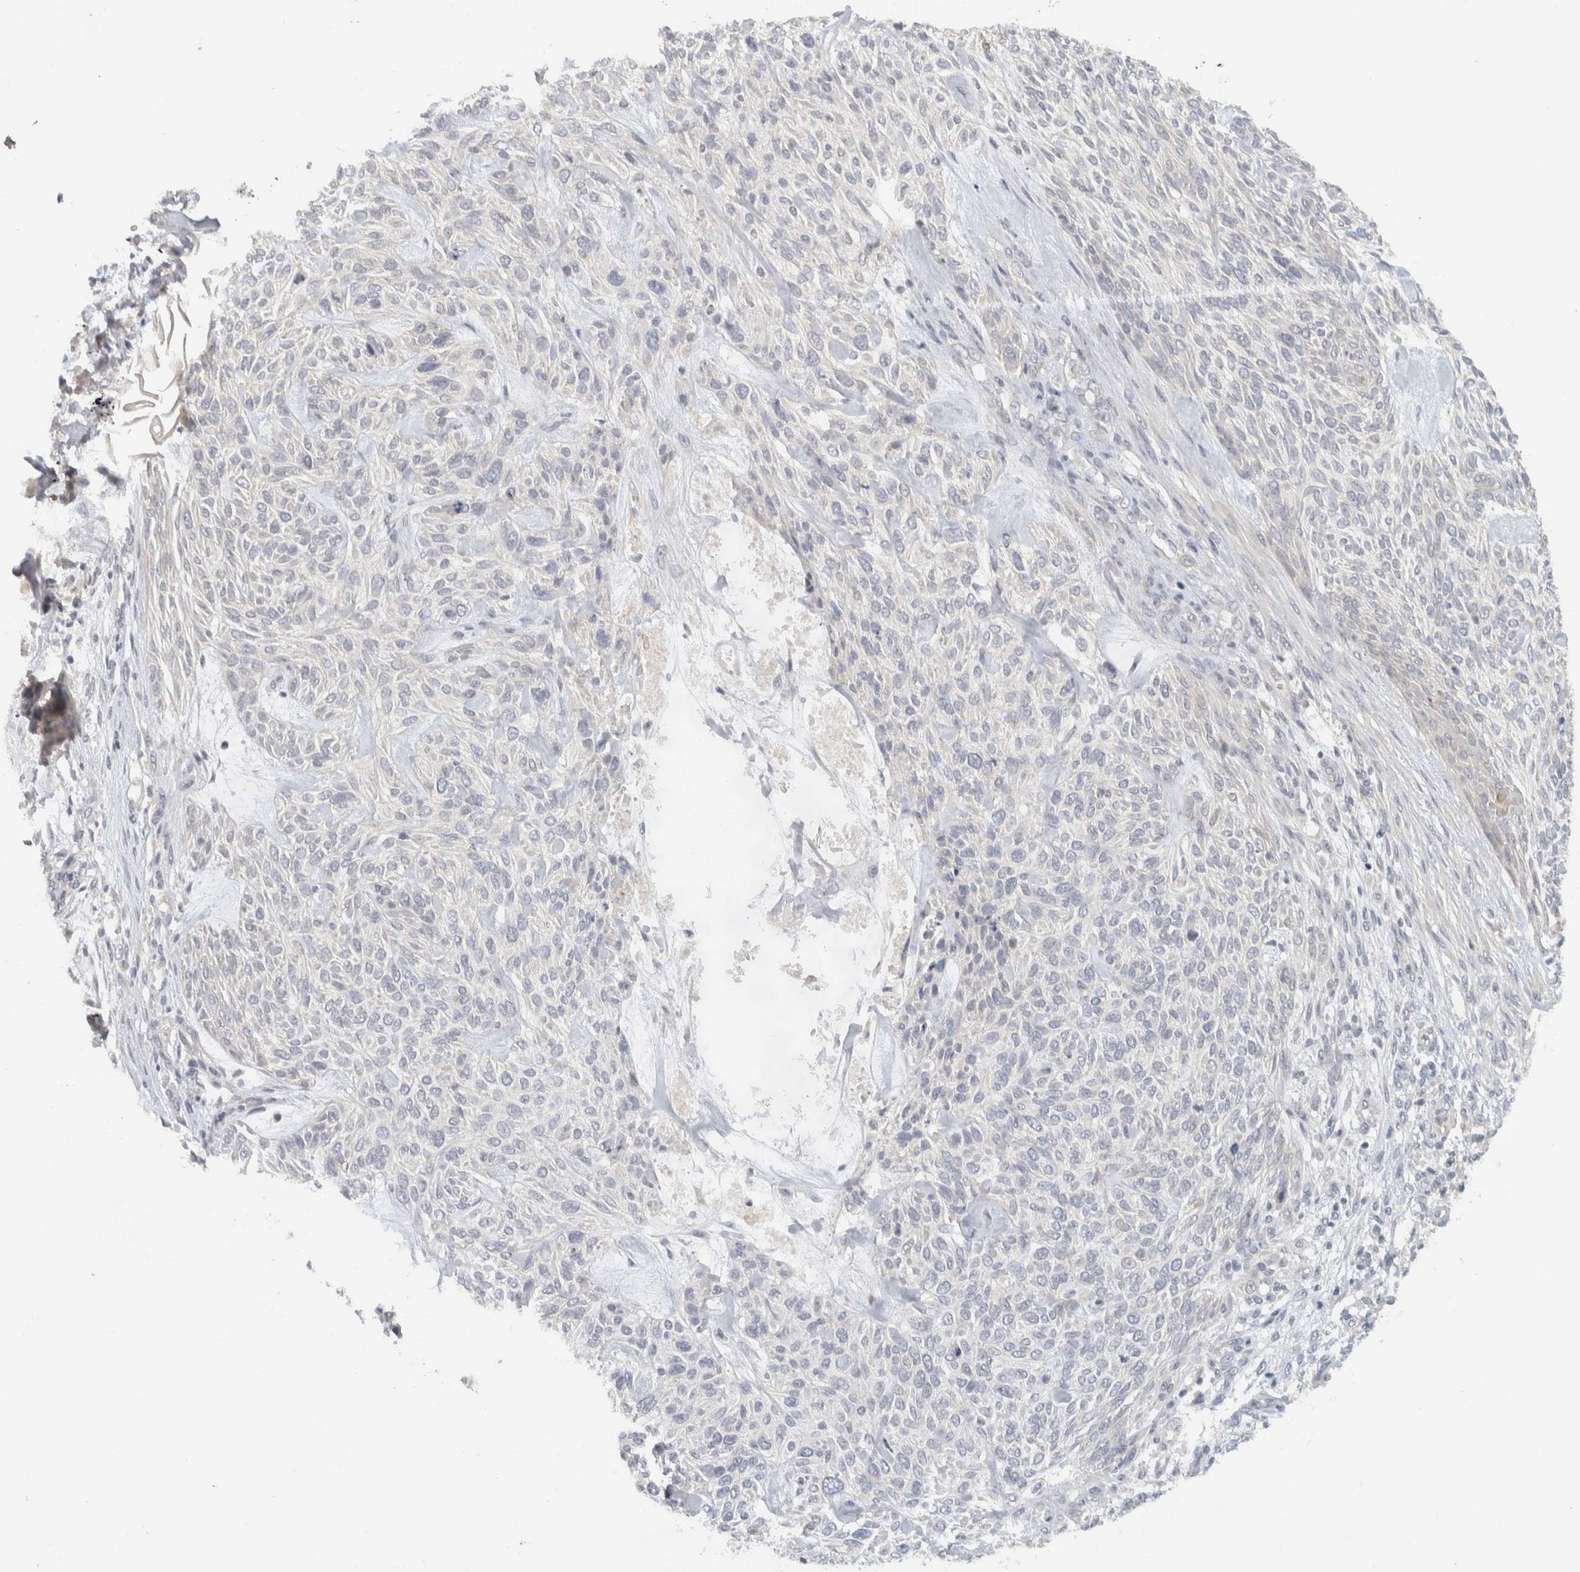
{"staining": {"intensity": "negative", "quantity": "none", "location": "none"}, "tissue": "skin cancer", "cell_type": "Tumor cells", "image_type": "cancer", "snomed": [{"axis": "morphology", "description": "Basal cell carcinoma"}, {"axis": "topography", "description": "Skin"}], "caption": "The histopathology image reveals no significant positivity in tumor cells of skin cancer.", "gene": "AFP", "patient": {"sex": "male", "age": 55}}